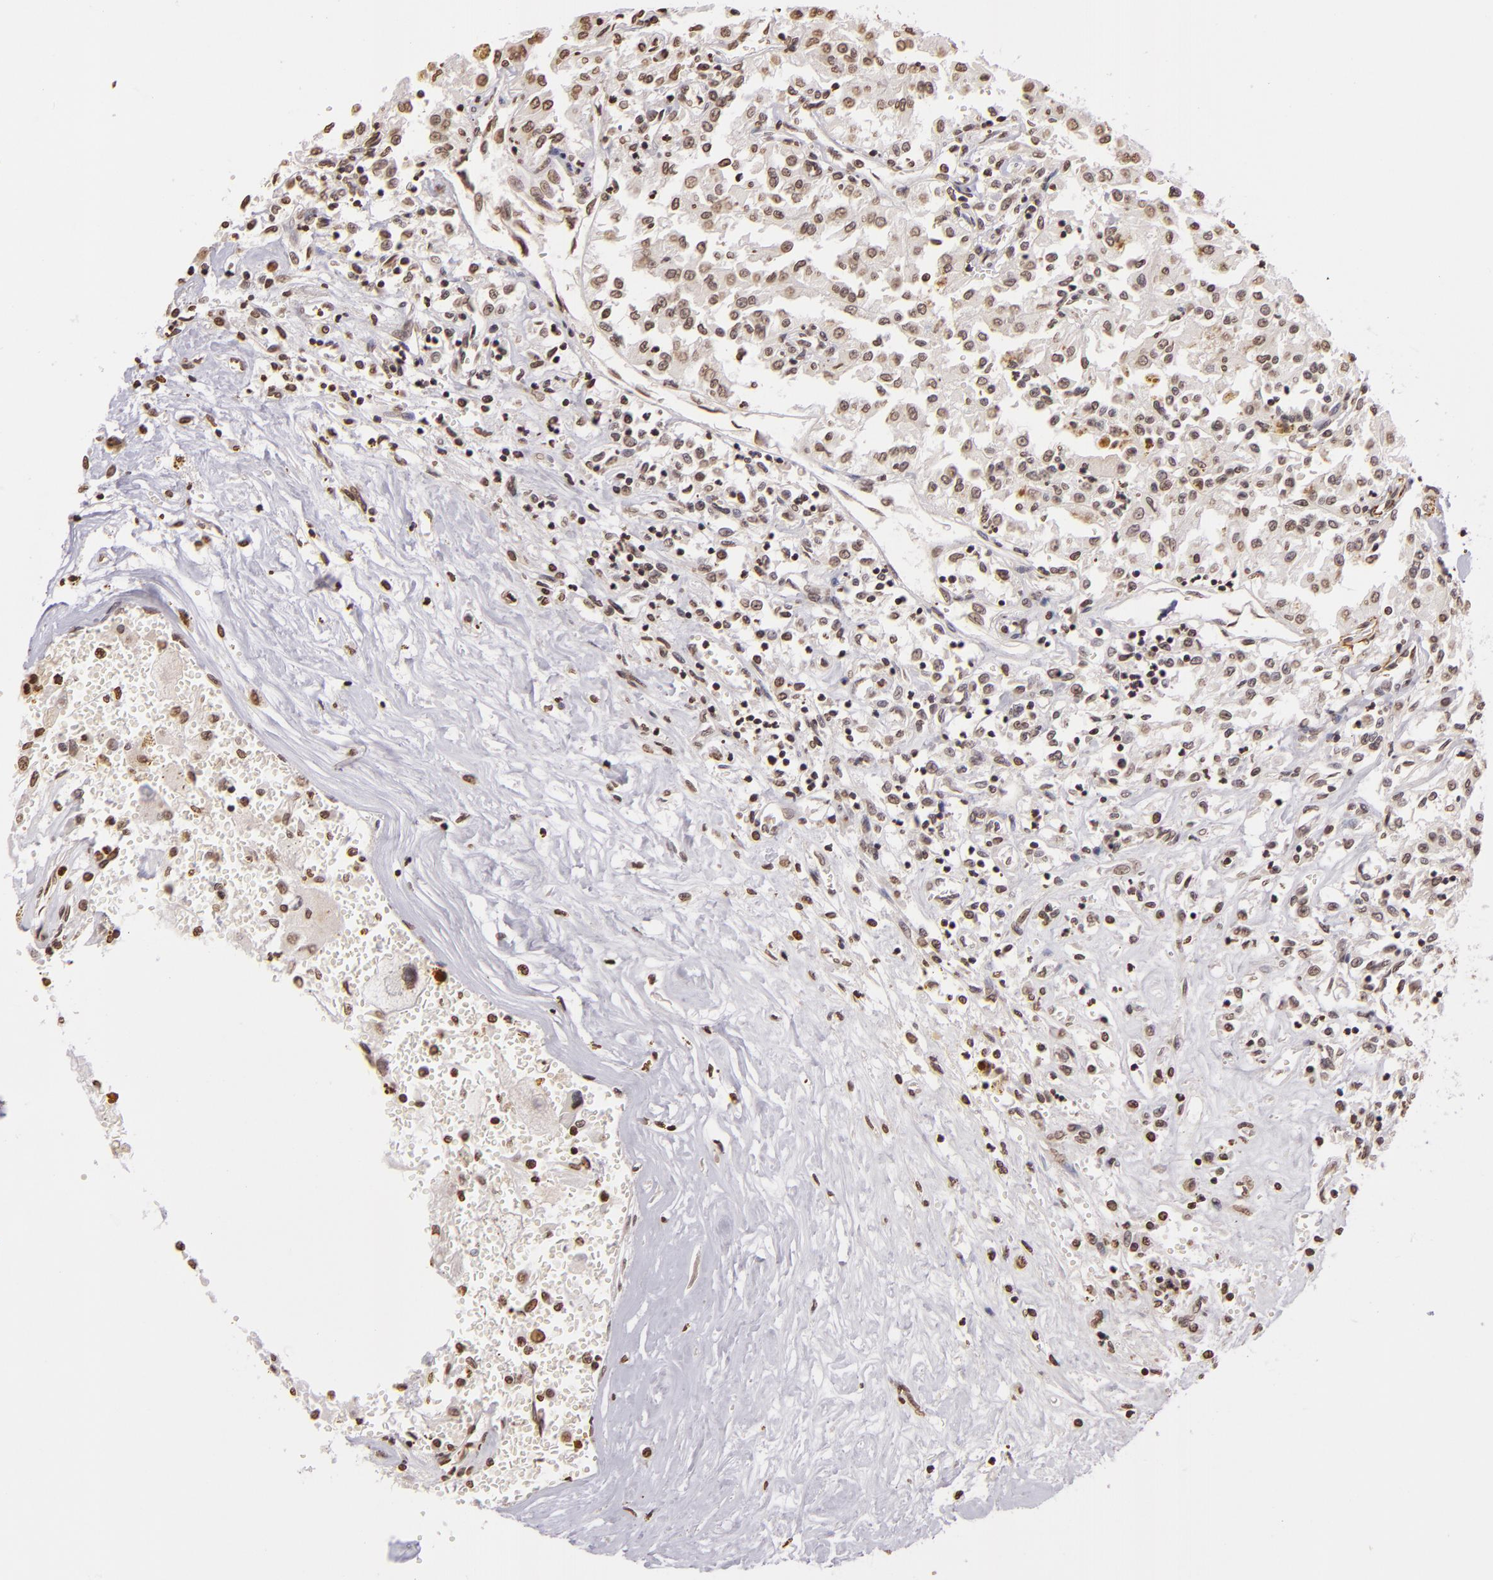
{"staining": {"intensity": "moderate", "quantity": "25%-75%", "location": "nuclear"}, "tissue": "renal cancer", "cell_type": "Tumor cells", "image_type": "cancer", "snomed": [{"axis": "morphology", "description": "Adenocarcinoma, NOS"}, {"axis": "topography", "description": "Kidney"}], "caption": "IHC image of human renal adenocarcinoma stained for a protein (brown), which shows medium levels of moderate nuclear staining in about 25%-75% of tumor cells.", "gene": "THRB", "patient": {"sex": "male", "age": 78}}